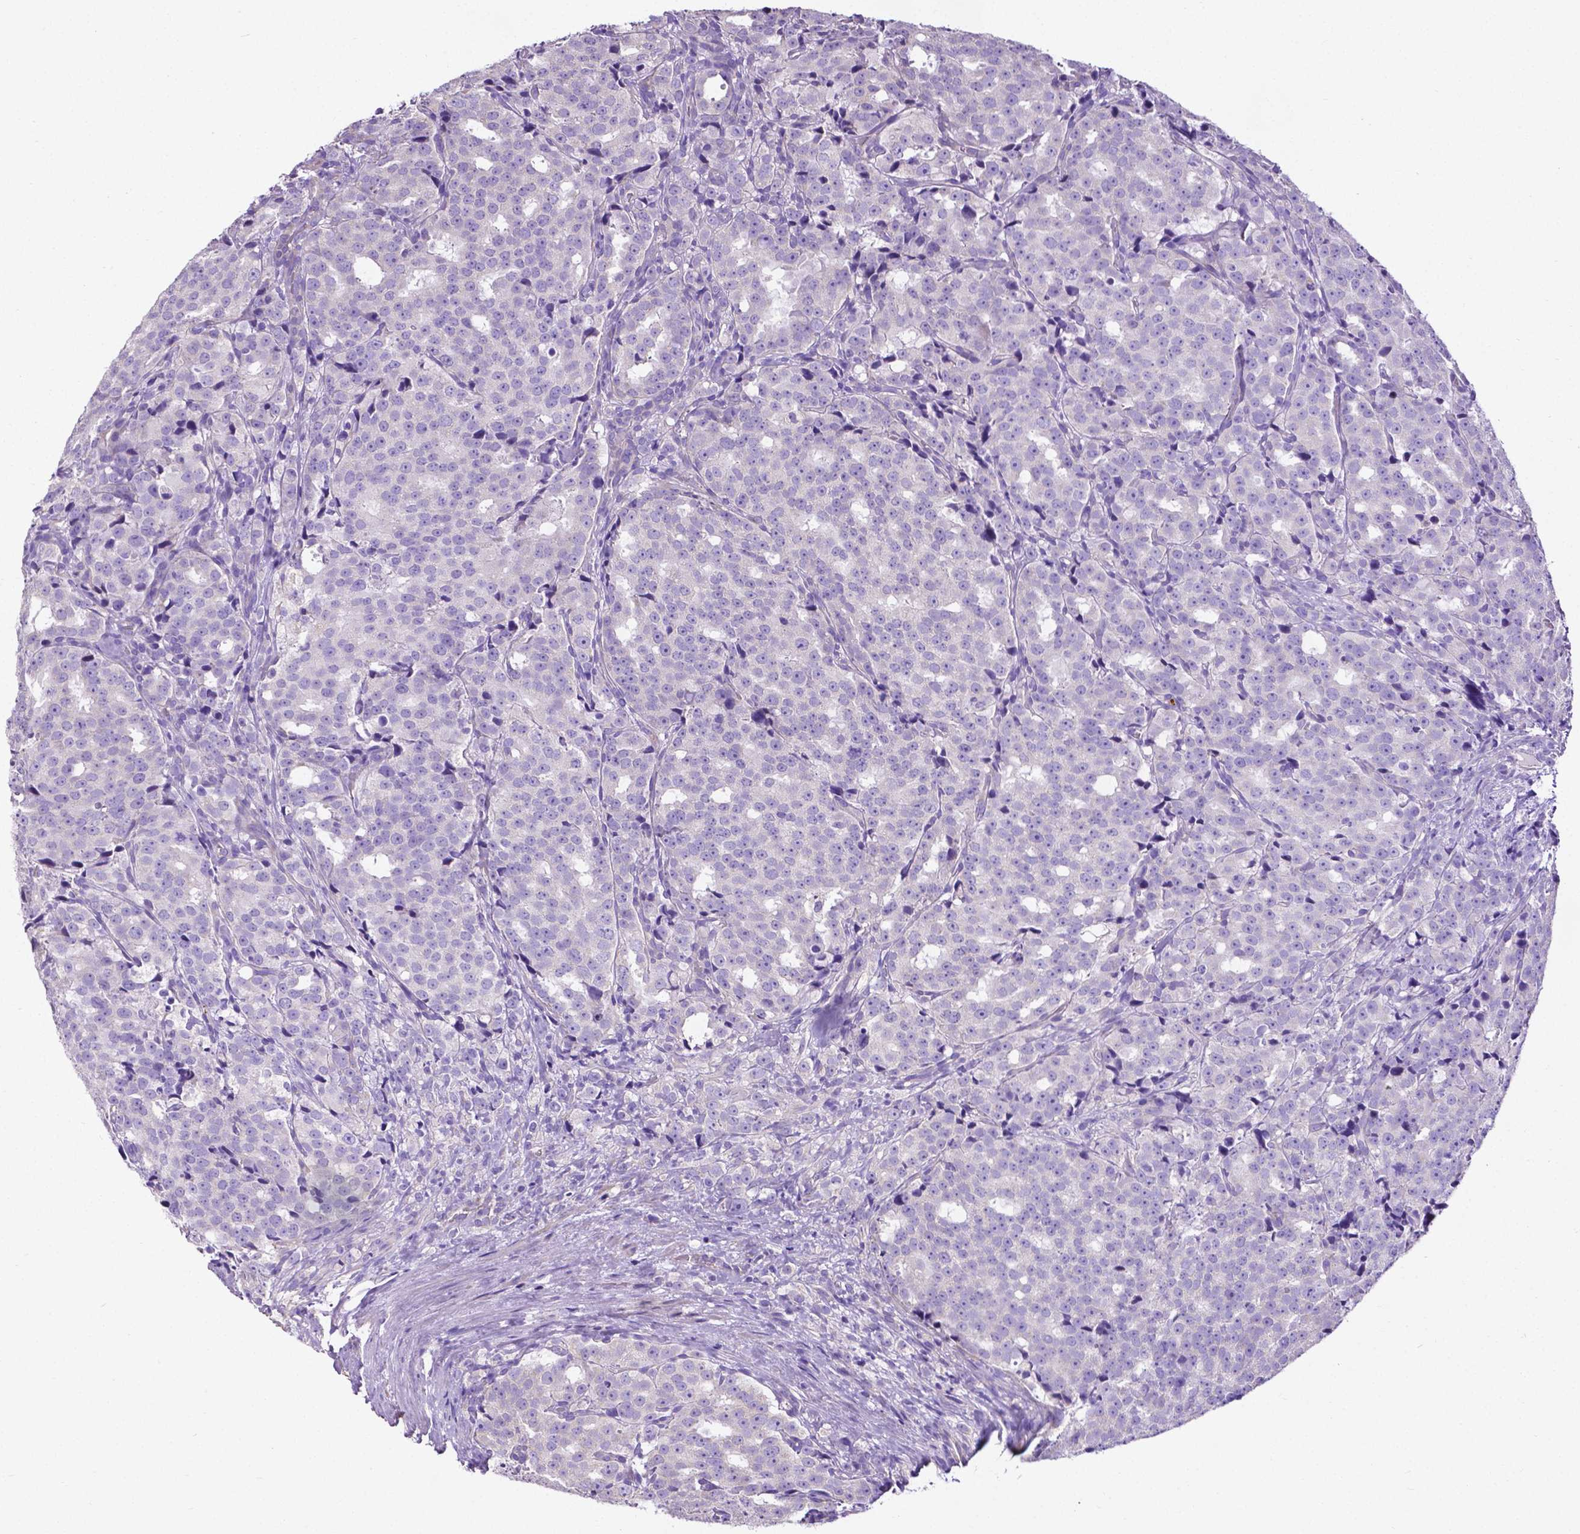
{"staining": {"intensity": "negative", "quantity": "none", "location": "none"}, "tissue": "prostate cancer", "cell_type": "Tumor cells", "image_type": "cancer", "snomed": [{"axis": "morphology", "description": "Adenocarcinoma, High grade"}, {"axis": "topography", "description": "Prostate"}], "caption": "This is an IHC photomicrograph of human prostate high-grade adenocarcinoma. There is no staining in tumor cells.", "gene": "MMP9", "patient": {"sex": "male", "age": 53}}